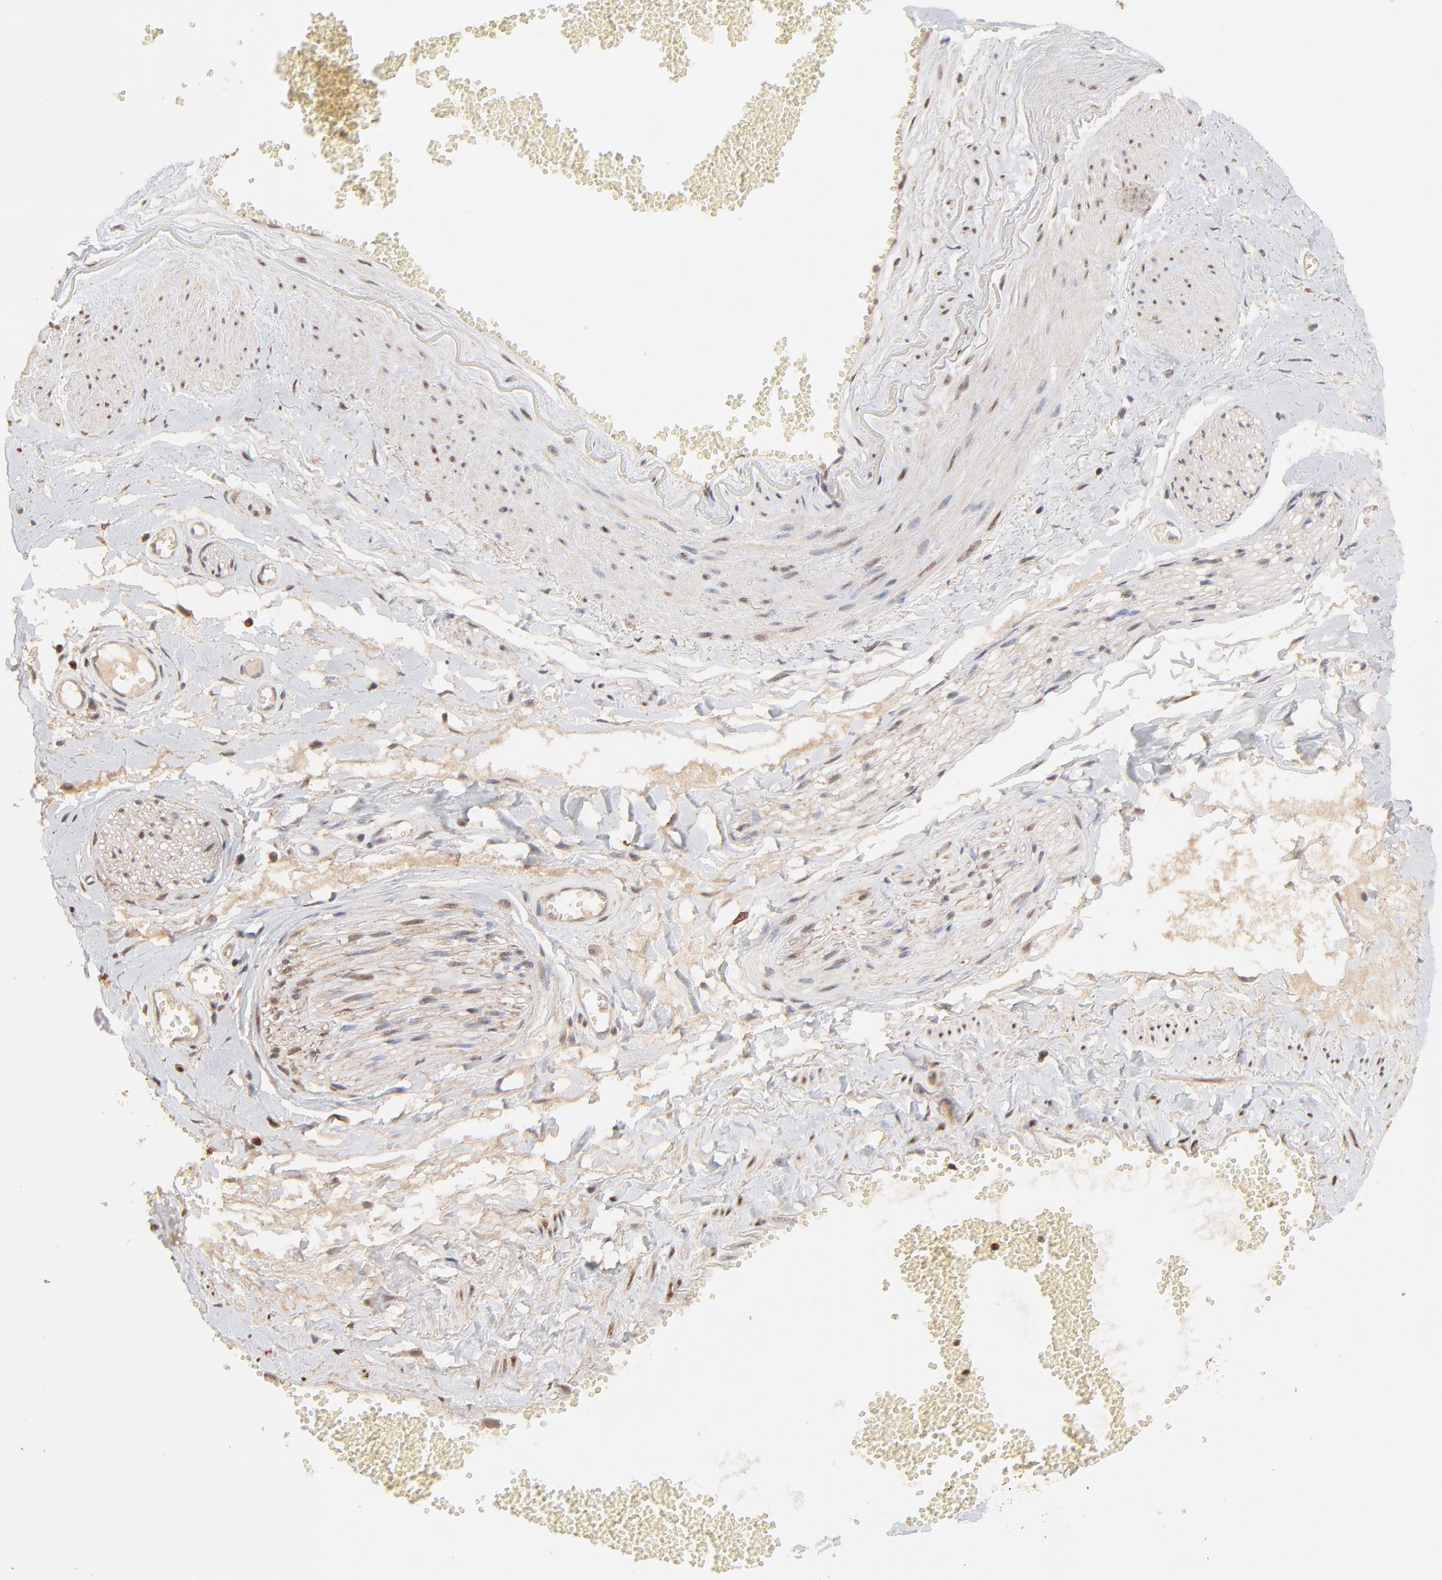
{"staining": {"intensity": "moderate", "quantity": ">75%", "location": "cytoplasmic/membranous,nuclear"}, "tissue": "adipose tissue", "cell_type": "Adipocytes", "image_type": "normal", "snomed": [{"axis": "morphology", "description": "Normal tissue, NOS"}, {"axis": "morphology", "description": "Inflammation, NOS"}, {"axis": "topography", "description": "Salivary gland"}, {"axis": "topography", "description": "Peripheral nerve tissue"}], "caption": "Immunohistochemical staining of normal adipose tissue displays medium levels of moderate cytoplasmic/membranous,nuclear staining in about >75% of adipocytes.", "gene": "BIRC5", "patient": {"sex": "female", "age": 75}}